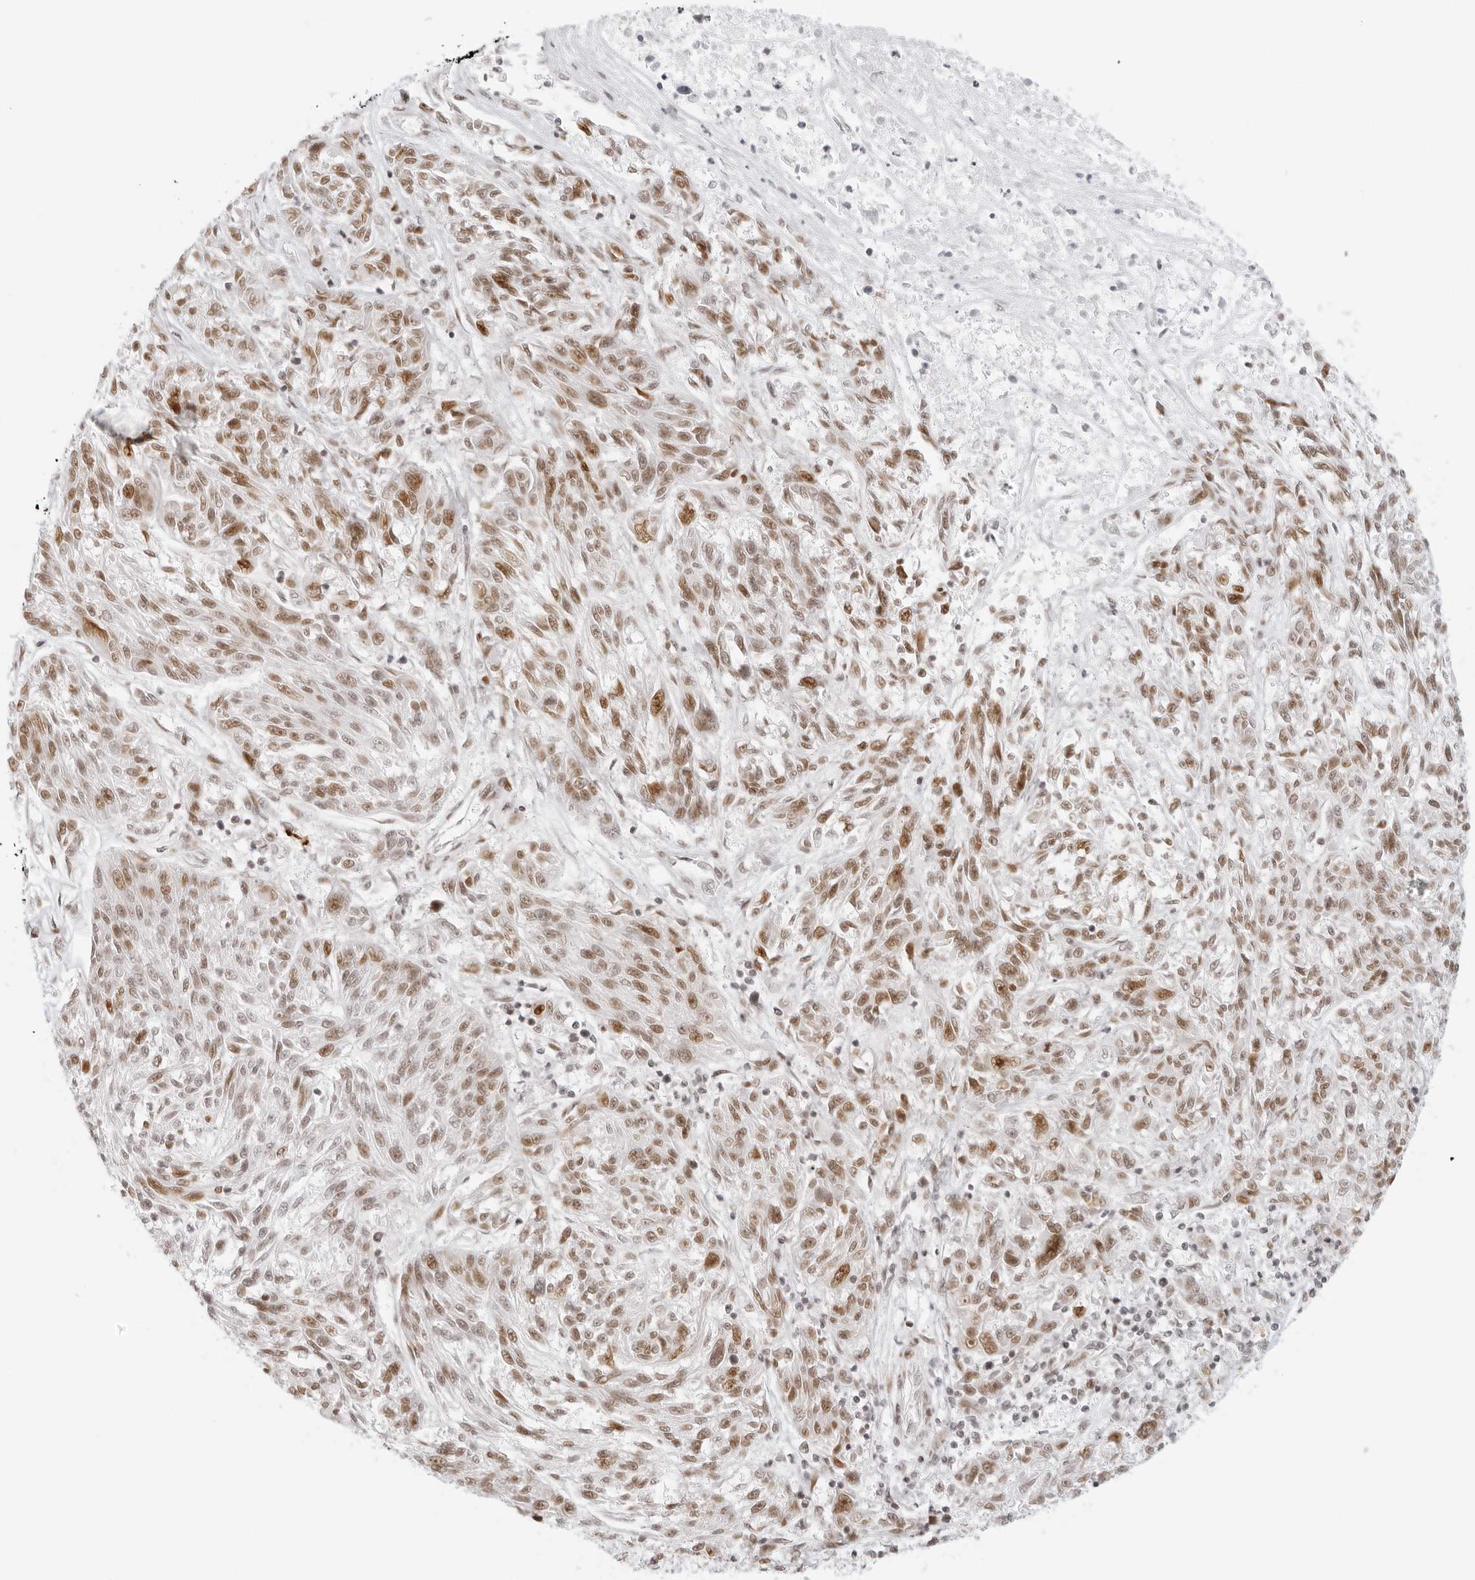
{"staining": {"intensity": "moderate", "quantity": ">75%", "location": "nuclear"}, "tissue": "melanoma", "cell_type": "Tumor cells", "image_type": "cancer", "snomed": [{"axis": "morphology", "description": "Malignant melanoma, NOS"}, {"axis": "topography", "description": "Skin"}], "caption": "The immunohistochemical stain highlights moderate nuclear positivity in tumor cells of melanoma tissue.", "gene": "RCC1", "patient": {"sex": "male", "age": 53}}